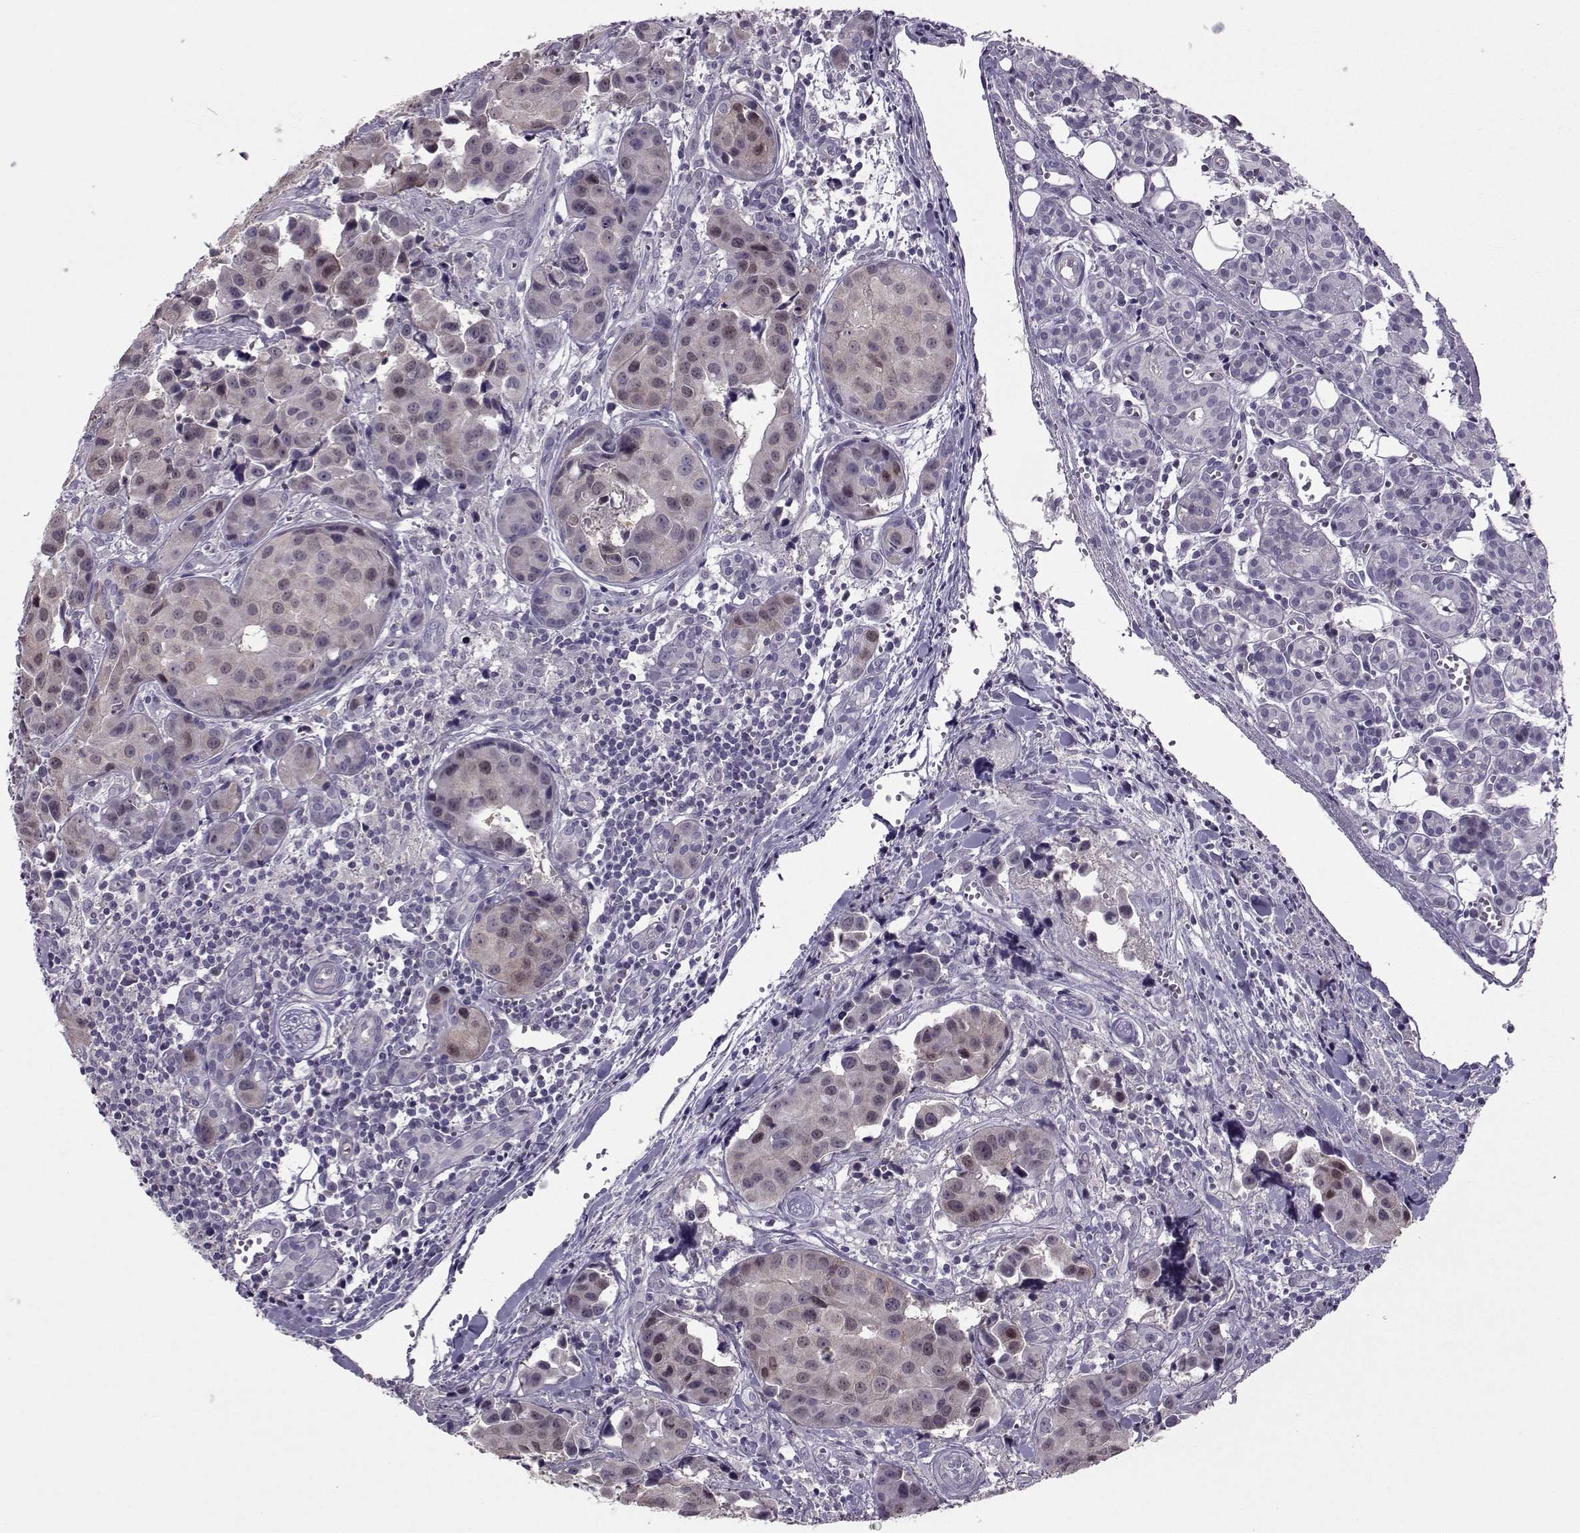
{"staining": {"intensity": "moderate", "quantity": "25%-75%", "location": "cytoplasmic/membranous,nuclear"}, "tissue": "head and neck cancer", "cell_type": "Tumor cells", "image_type": "cancer", "snomed": [{"axis": "morphology", "description": "Adenocarcinoma, NOS"}, {"axis": "topography", "description": "Head-Neck"}], "caption": "About 25%-75% of tumor cells in human head and neck cancer show moderate cytoplasmic/membranous and nuclear protein positivity as visualized by brown immunohistochemical staining.", "gene": "ASRGL1", "patient": {"sex": "male", "age": 76}}